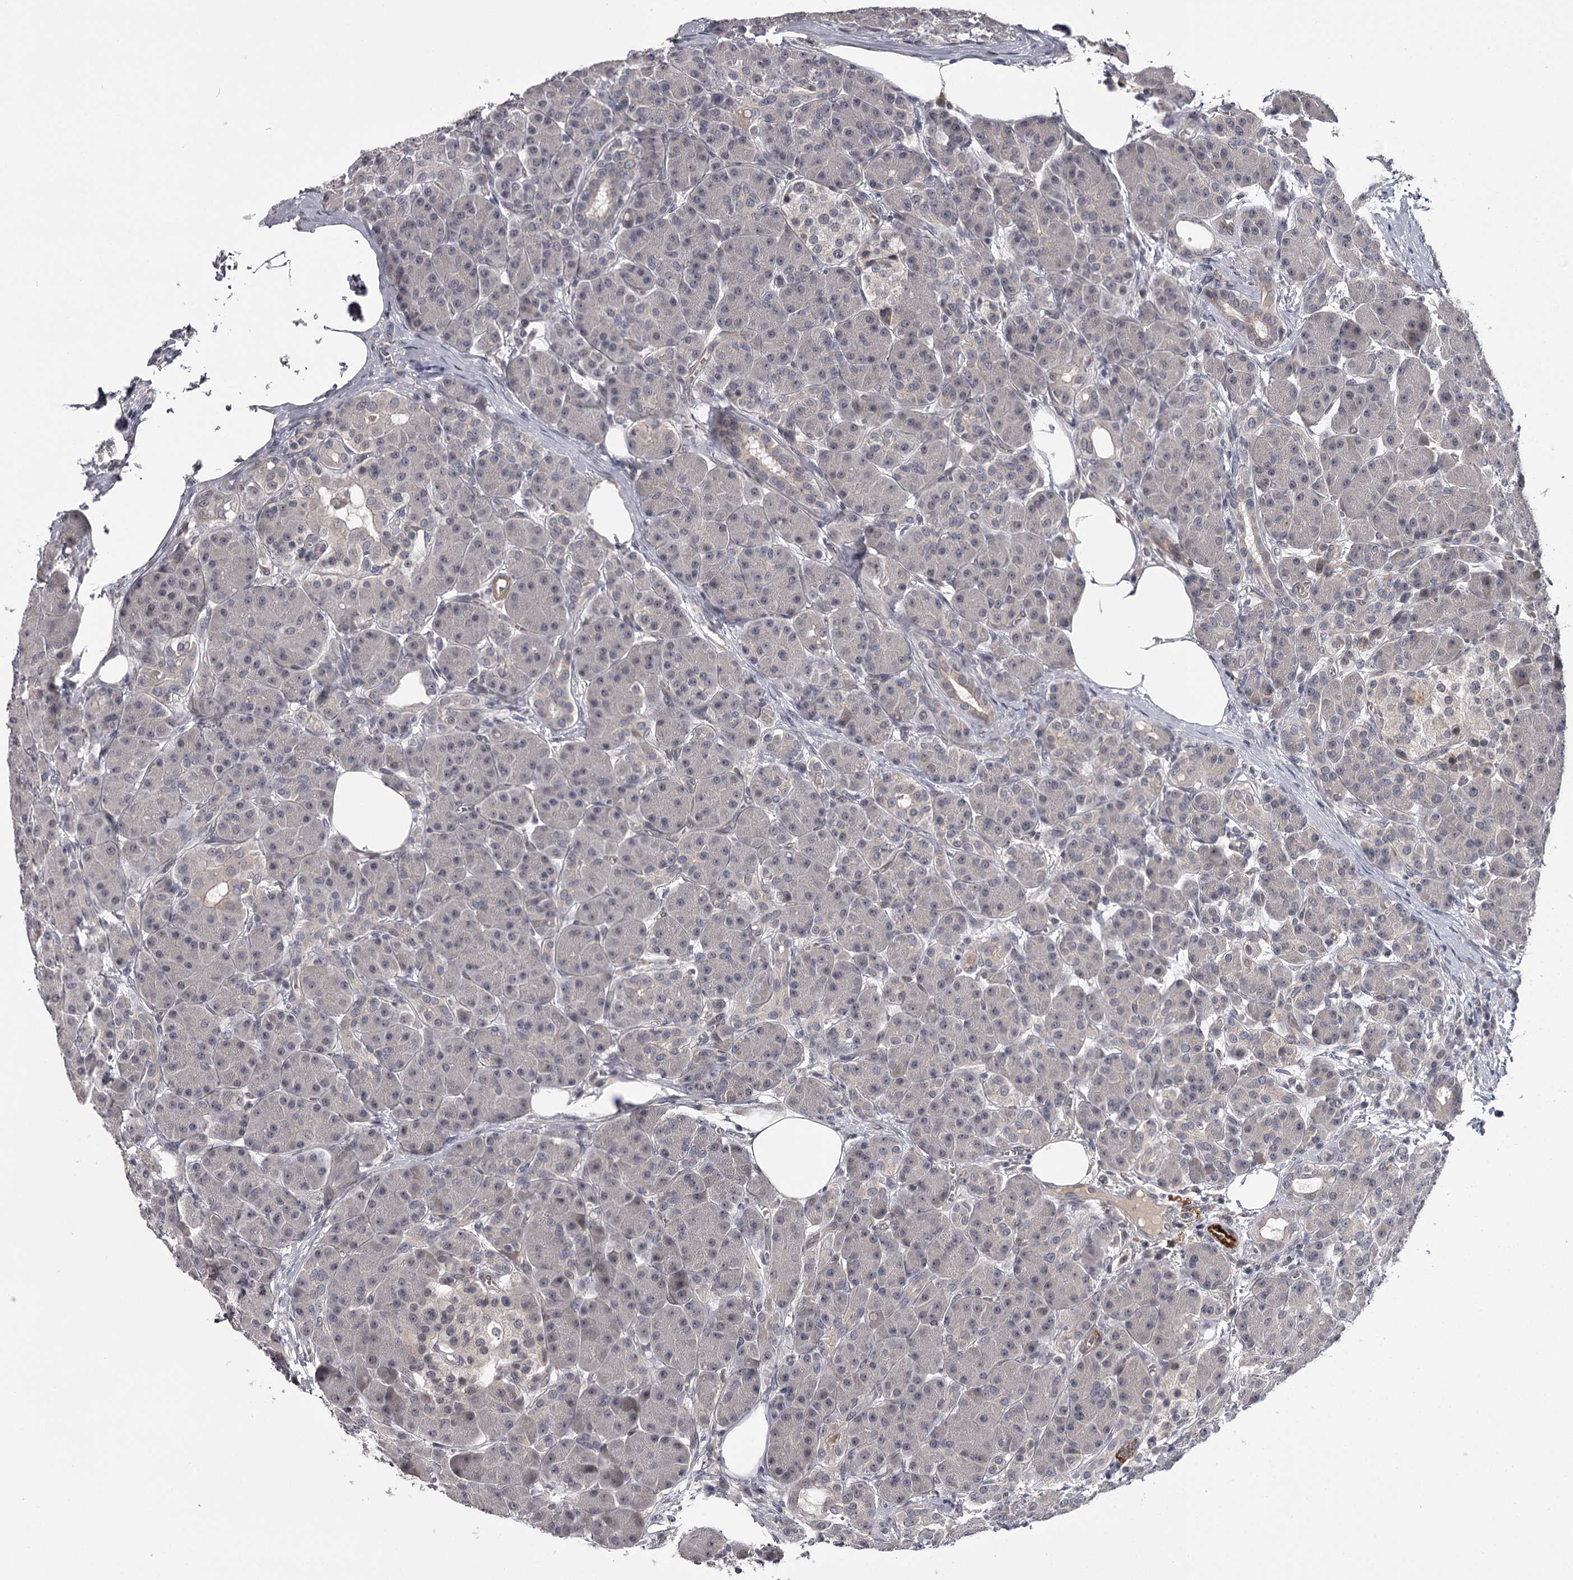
{"staining": {"intensity": "negative", "quantity": "none", "location": "none"}, "tissue": "pancreas", "cell_type": "Exocrine glandular cells", "image_type": "normal", "snomed": [{"axis": "morphology", "description": "Normal tissue, NOS"}, {"axis": "topography", "description": "Pancreas"}], "caption": "Protein analysis of unremarkable pancreas exhibits no significant positivity in exocrine glandular cells.", "gene": "CWF19L2", "patient": {"sex": "male", "age": 63}}